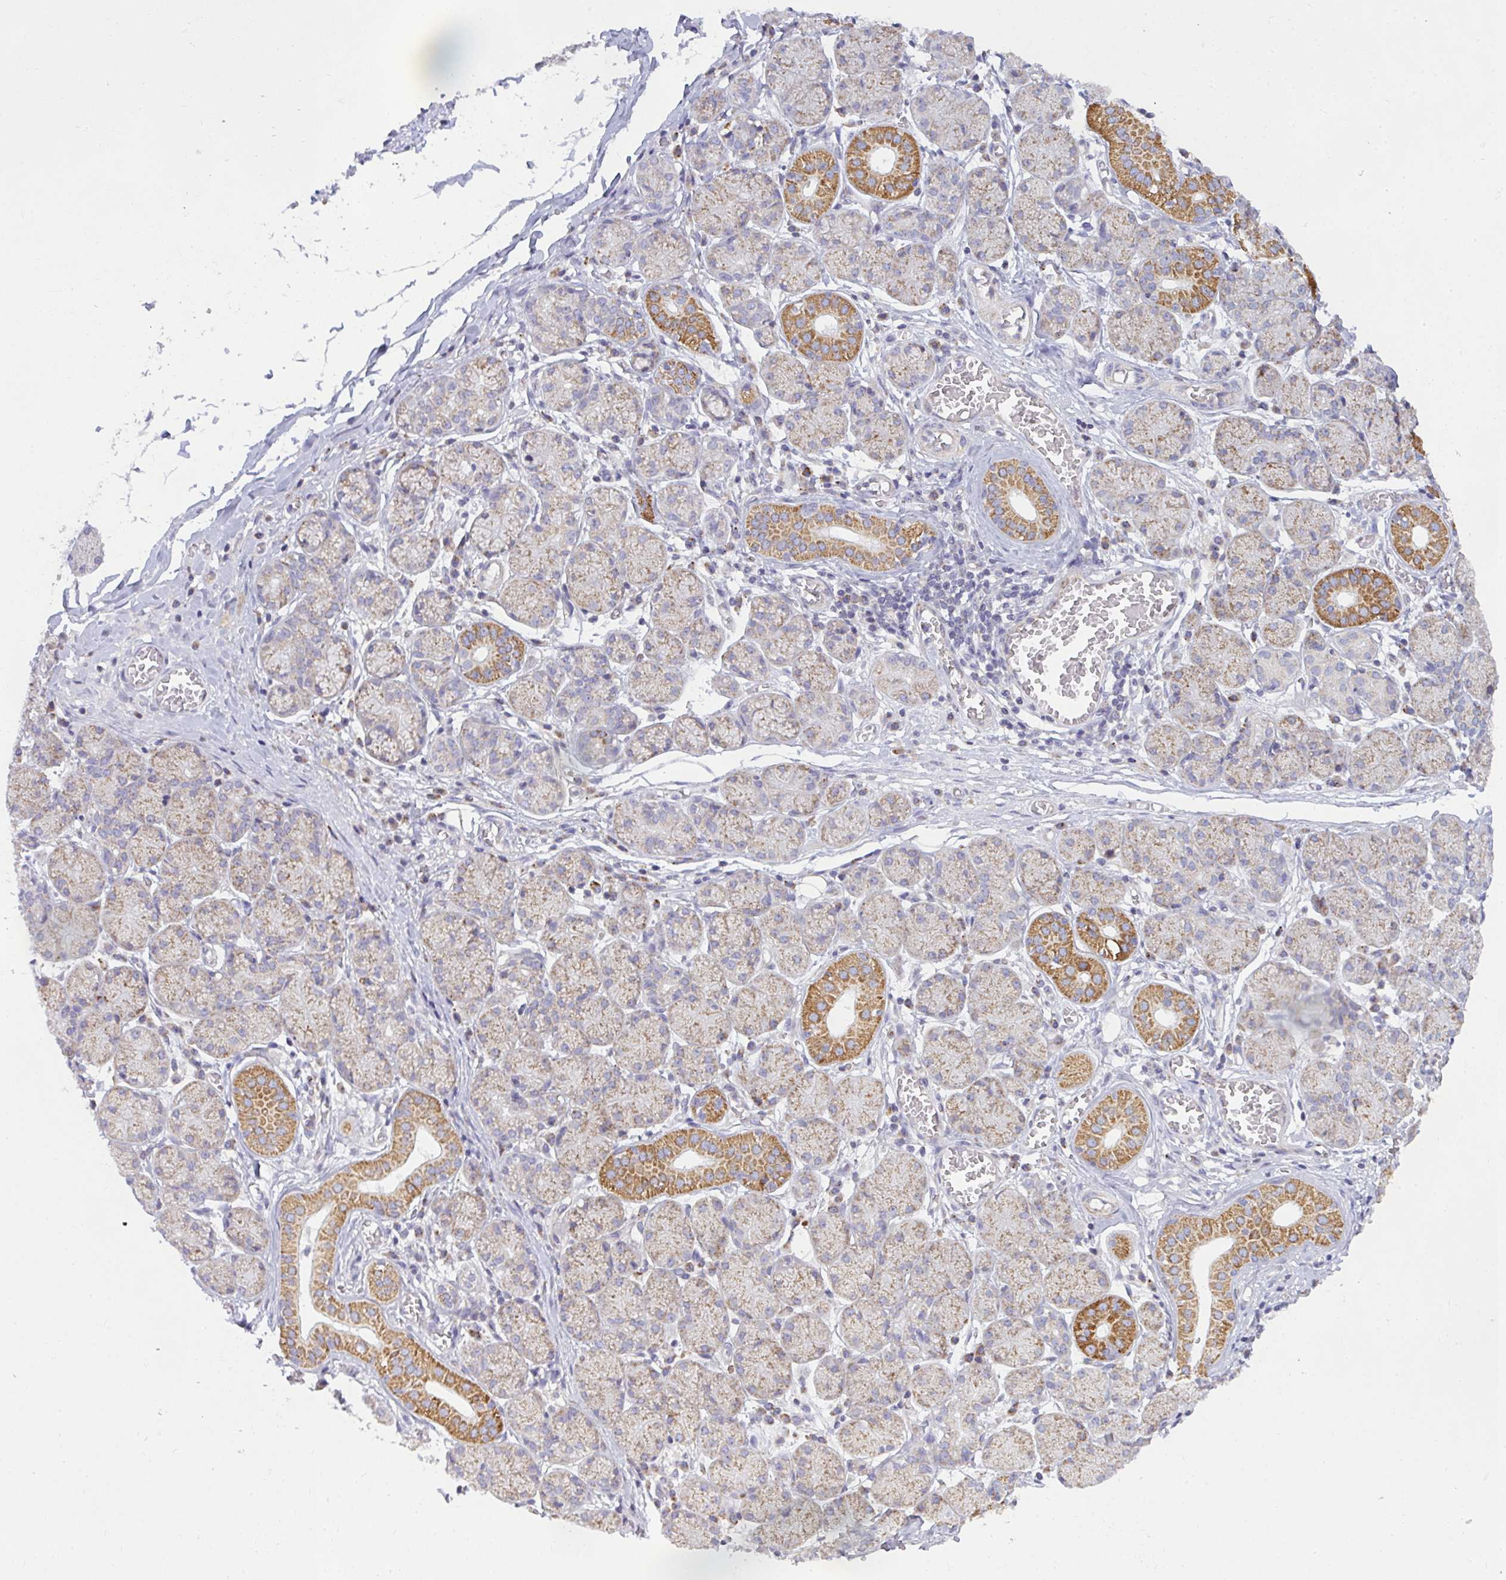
{"staining": {"intensity": "strong", "quantity": "25%-75%", "location": "cytoplasmic/membranous"}, "tissue": "salivary gland", "cell_type": "Glandular cells", "image_type": "normal", "snomed": [{"axis": "morphology", "description": "Normal tissue, NOS"}, {"axis": "topography", "description": "Salivary gland"}], "caption": "This photomicrograph displays unremarkable salivary gland stained with IHC to label a protein in brown. The cytoplasmic/membranous of glandular cells show strong positivity for the protein. Nuclei are counter-stained blue.", "gene": "SRRM4", "patient": {"sex": "female", "age": 24}}